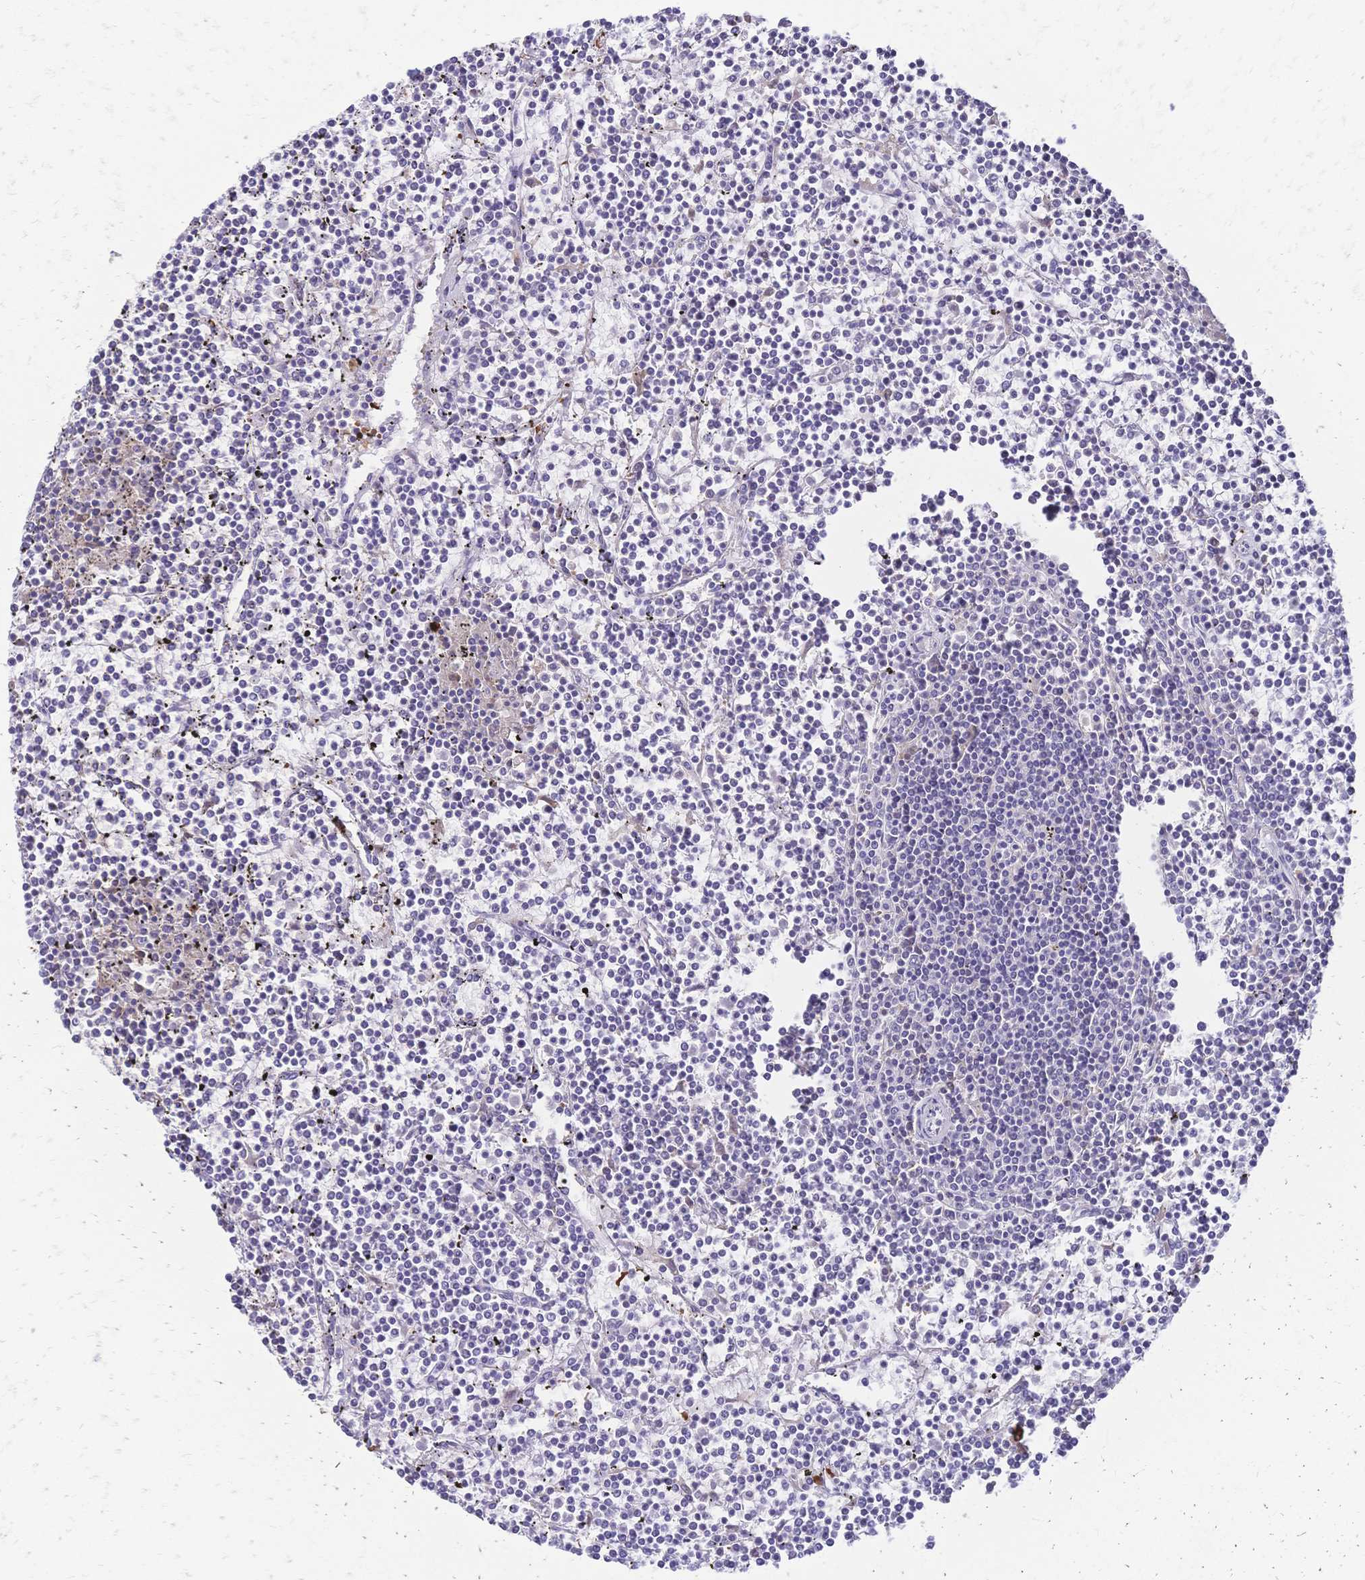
{"staining": {"intensity": "negative", "quantity": "none", "location": "none"}, "tissue": "lymphoma", "cell_type": "Tumor cells", "image_type": "cancer", "snomed": [{"axis": "morphology", "description": "Malignant lymphoma, non-Hodgkin's type, Low grade"}, {"axis": "topography", "description": "Spleen"}], "caption": "An IHC photomicrograph of lymphoma is shown. There is no staining in tumor cells of lymphoma.", "gene": "IL2RA", "patient": {"sex": "female", "age": 19}}